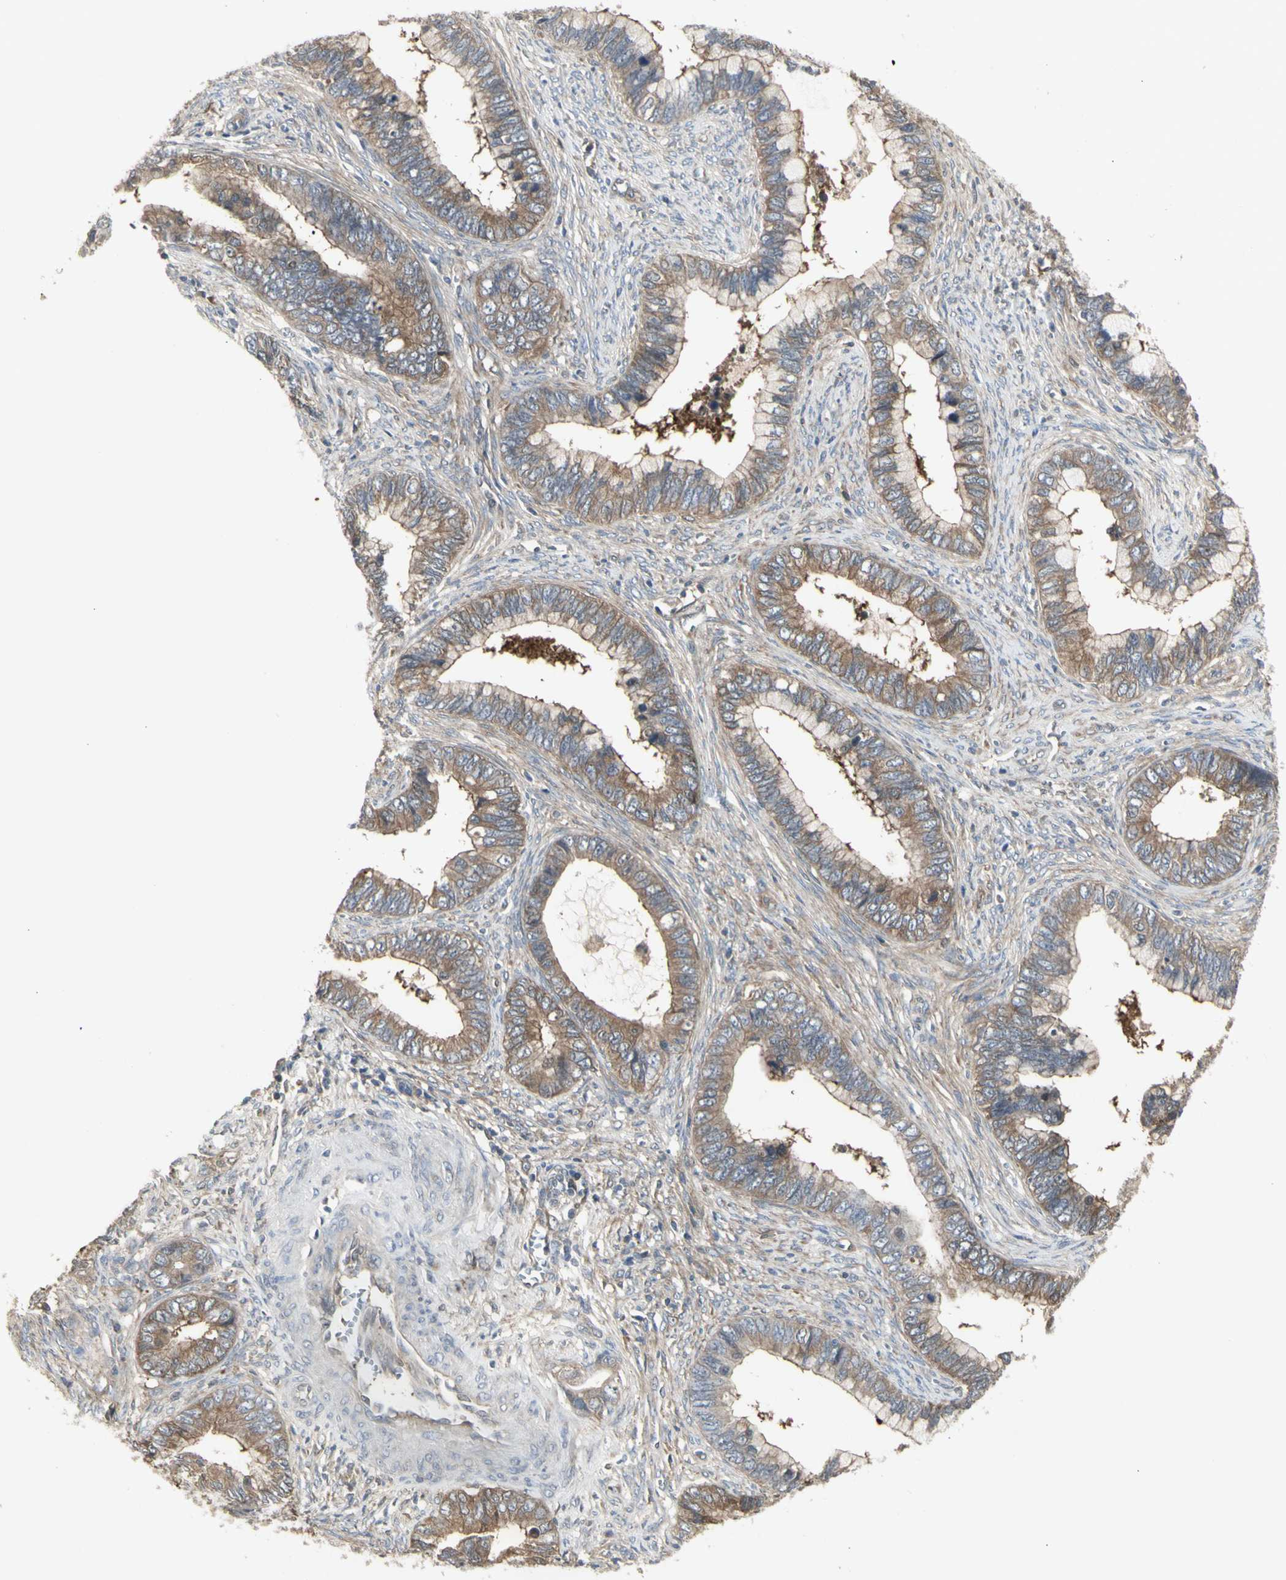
{"staining": {"intensity": "moderate", "quantity": ">75%", "location": "cytoplasmic/membranous"}, "tissue": "cervical cancer", "cell_type": "Tumor cells", "image_type": "cancer", "snomed": [{"axis": "morphology", "description": "Adenocarcinoma, NOS"}, {"axis": "topography", "description": "Cervix"}], "caption": "A high-resolution histopathology image shows immunohistochemistry (IHC) staining of cervical adenocarcinoma, which demonstrates moderate cytoplasmic/membranous positivity in about >75% of tumor cells. (Stains: DAB in brown, nuclei in blue, Microscopy: brightfield microscopy at high magnification).", "gene": "CHURC1-FNTB", "patient": {"sex": "female", "age": 44}}